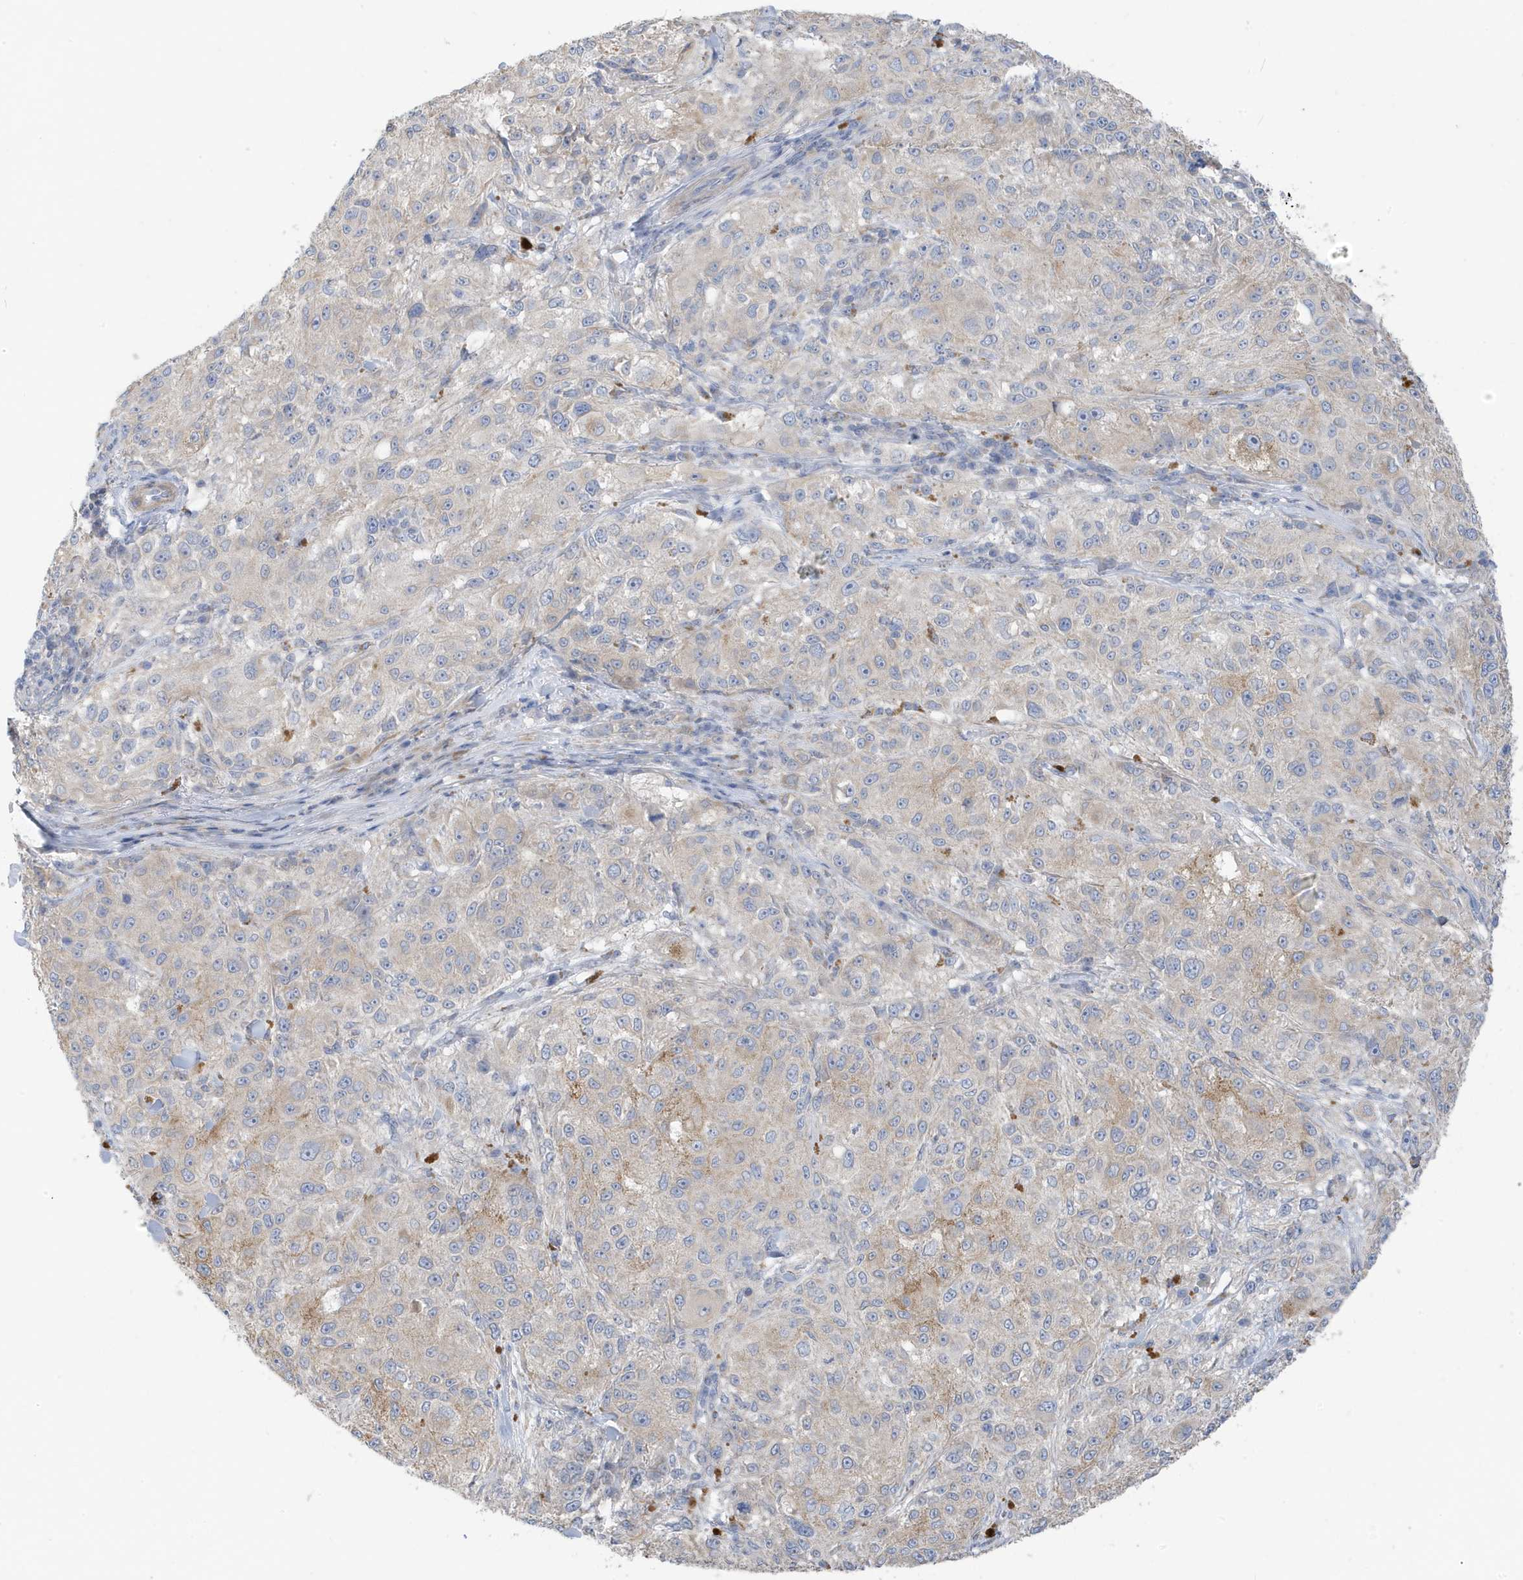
{"staining": {"intensity": "negative", "quantity": "none", "location": "none"}, "tissue": "melanoma", "cell_type": "Tumor cells", "image_type": "cancer", "snomed": [{"axis": "morphology", "description": "Necrosis, NOS"}, {"axis": "morphology", "description": "Malignant melanoma, NOS"}, {"axis": "topography", "description": "Skin"}], "caption": "Protein analysis of malignant melanoma shows no significant expression in tumor cells.", "gene": "ATP13A5", "patient": {"sex": "female", "age": 87}}